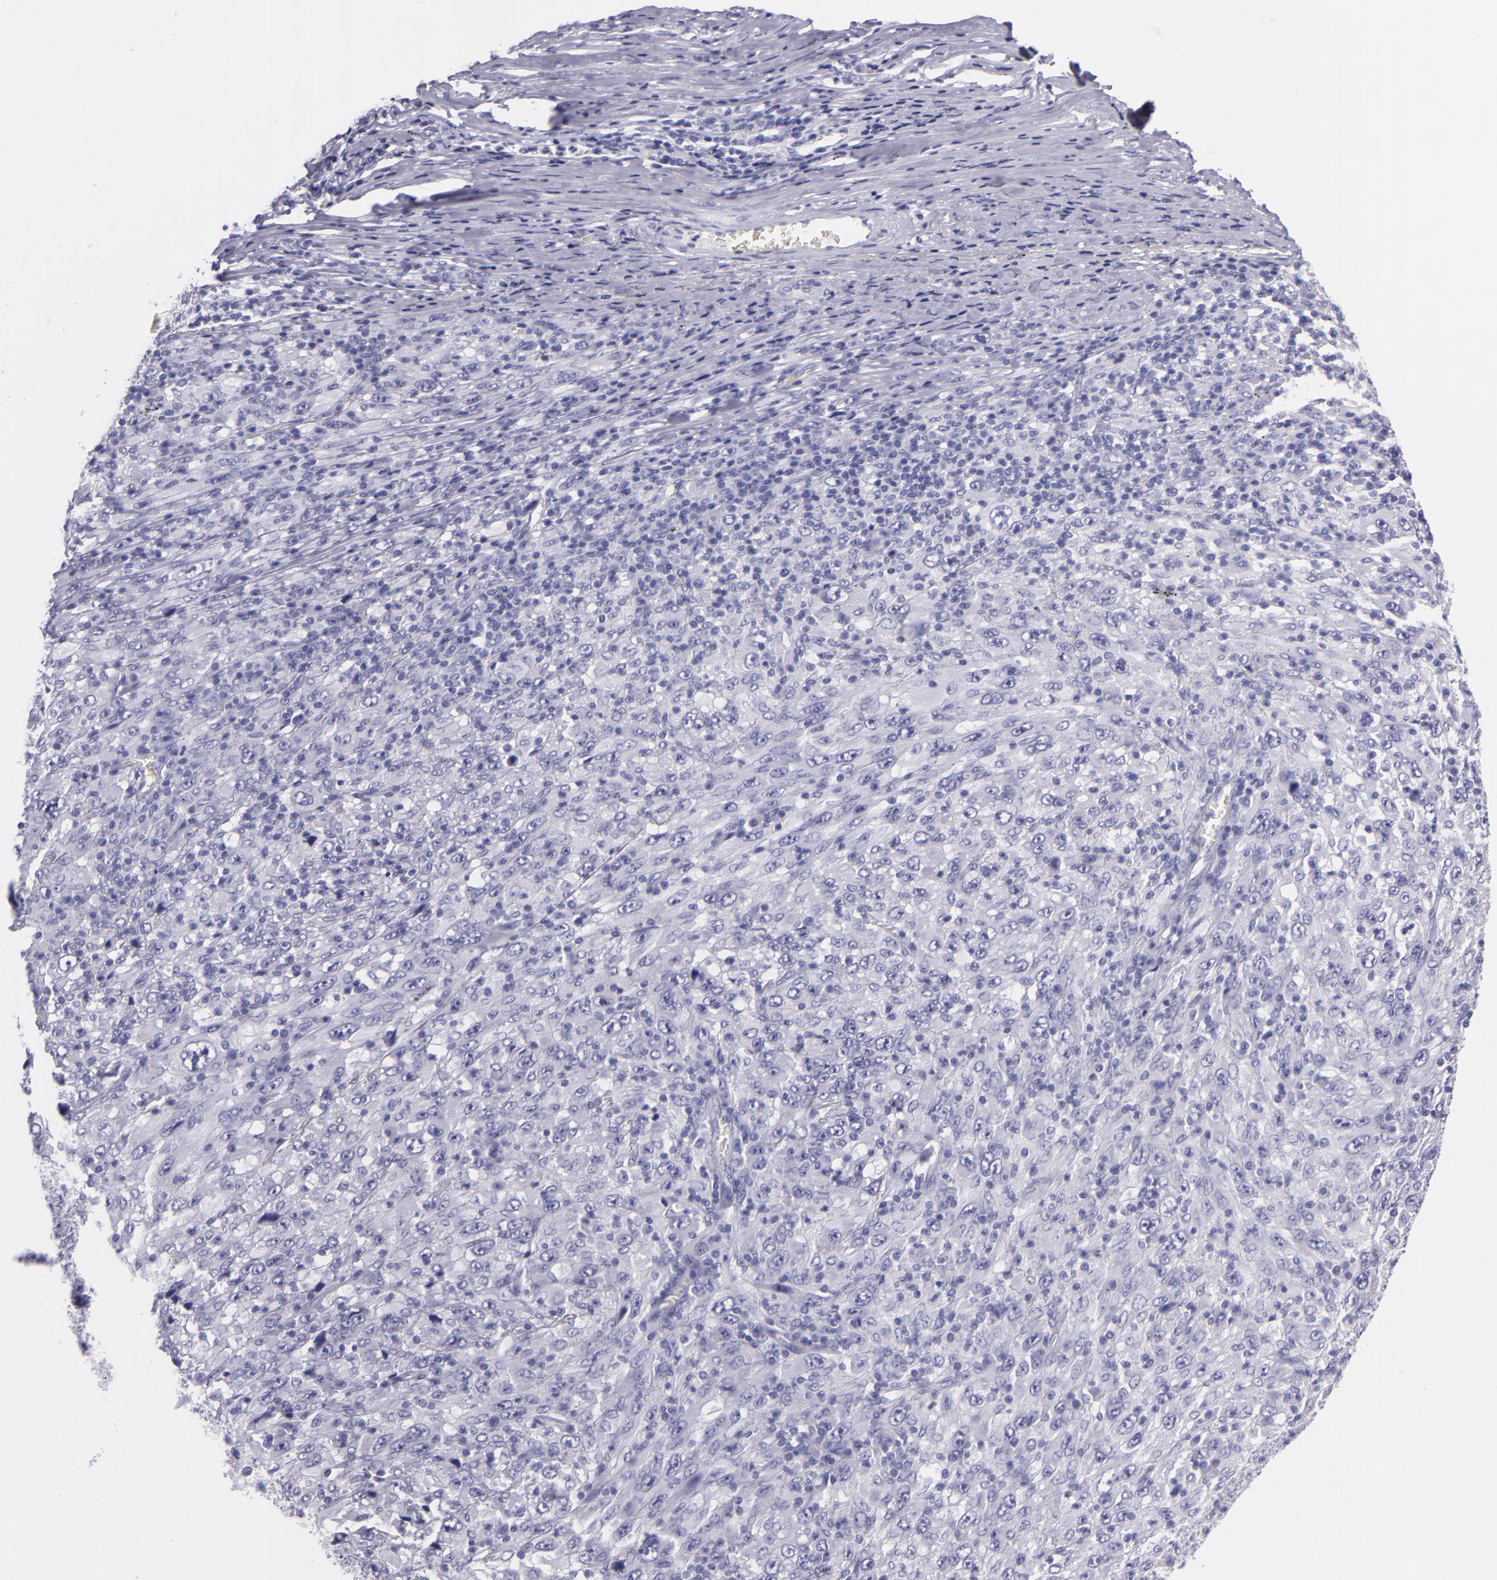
{"staining": {"intensity": "negative", "quantity": "none", "location": "none"}, "tissue": "melanoma", "cell_type": "Tumor cells", "image_type": "cancer", "snomed": [{"axis": "morphology", "description": "Malignant melanoma, Metastatic site"}, {"axis": "topography", "description": "Skin"}], "caption": "There is no significant positivity in tumor cells of malignant melanoma (metastatic site).", "gene": "MUC5AC", "patient": {"sex": "female", "age": 56}}